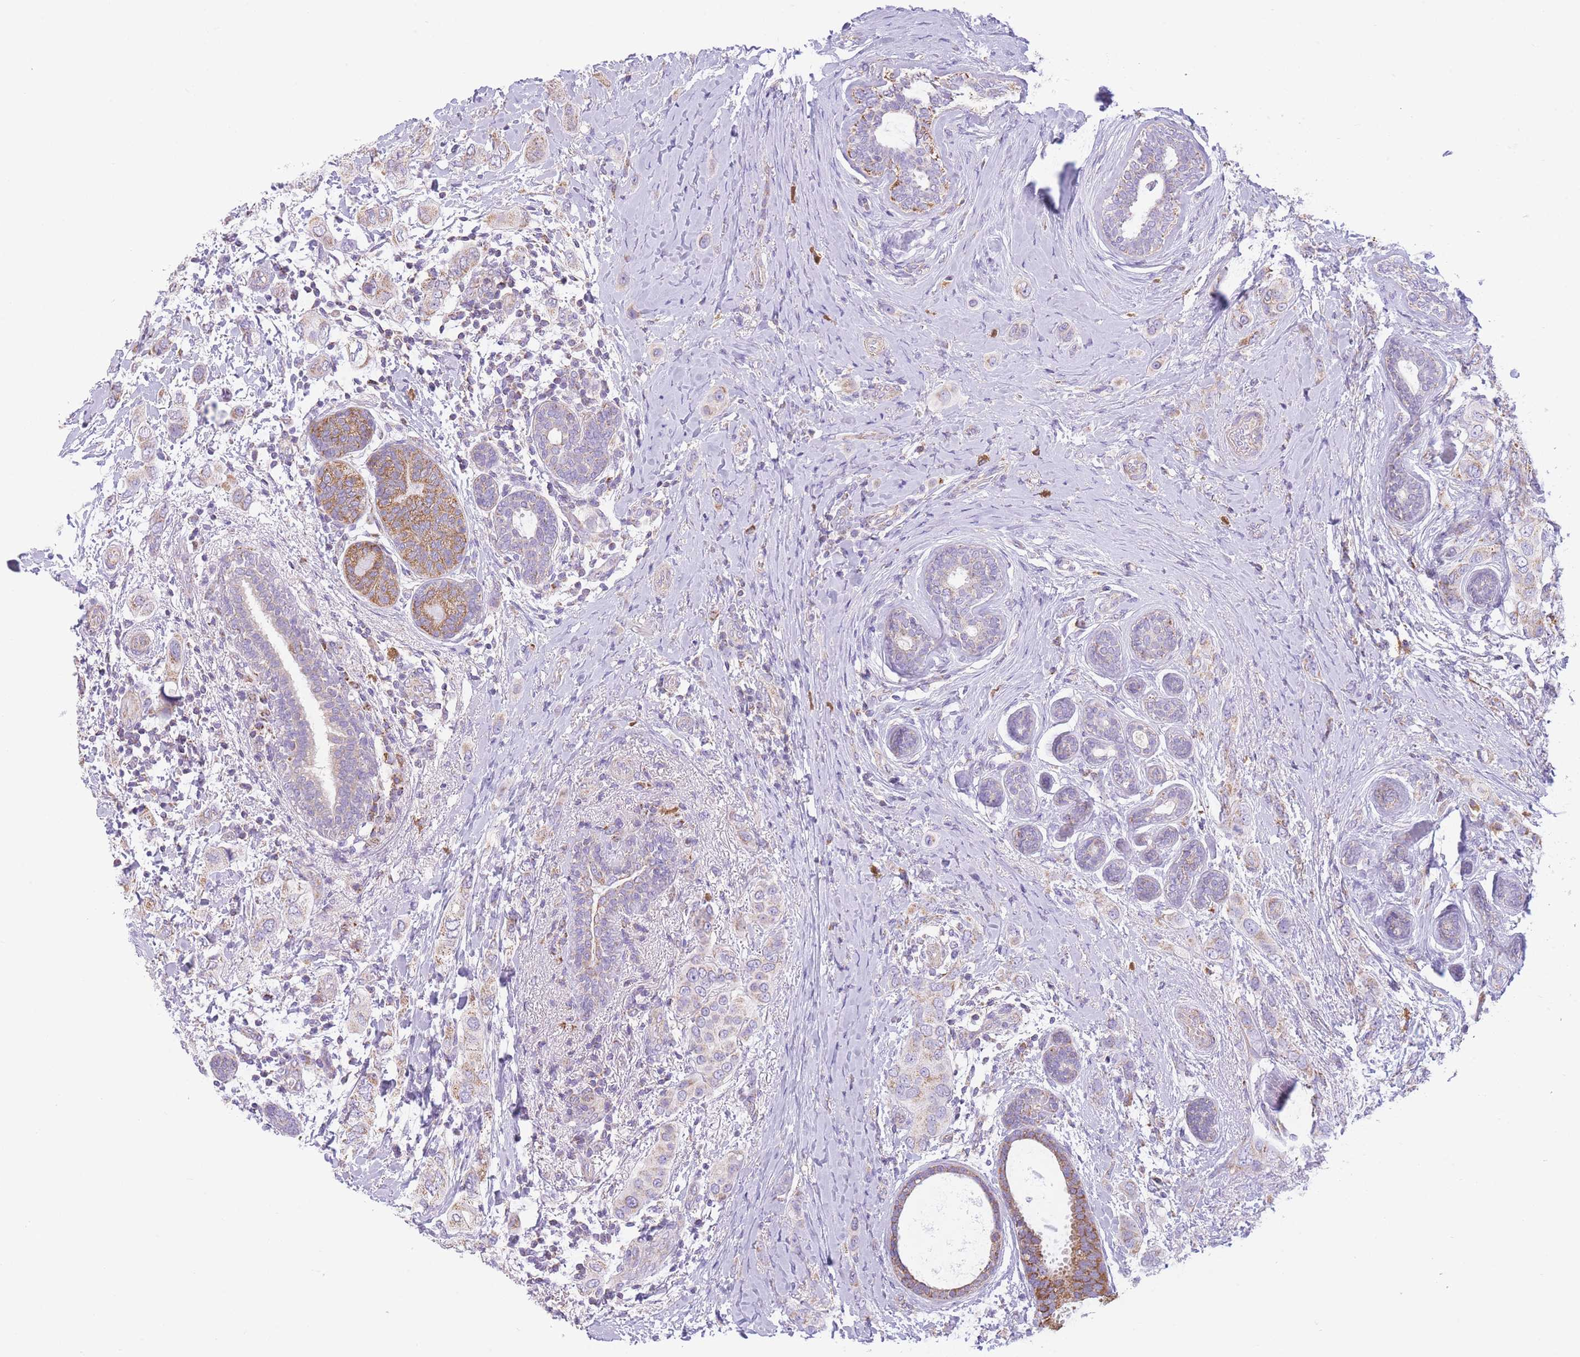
{"staining": {"intensity": "weak", "quantity": "25%-75%", "location": "cytoplasmic/membranous"}, "tissue": "breast cancer", "cell_type": "Tumor cells", "image_type": "cancer", "snomed": [{"axis": "morphology", "description": "Lobular carcinoma"}, {"axis": "topography", "description": "Breast"}], "caption": "Immunohistochemistry image of breast cancer stained for a protein (brown), which reveals low levels of weak cytoplasmic/membranous positivity in about 25%-75% of tumor cells.", "gene": "PDHA1", "patient": {"sex": "female", "age": 51}}